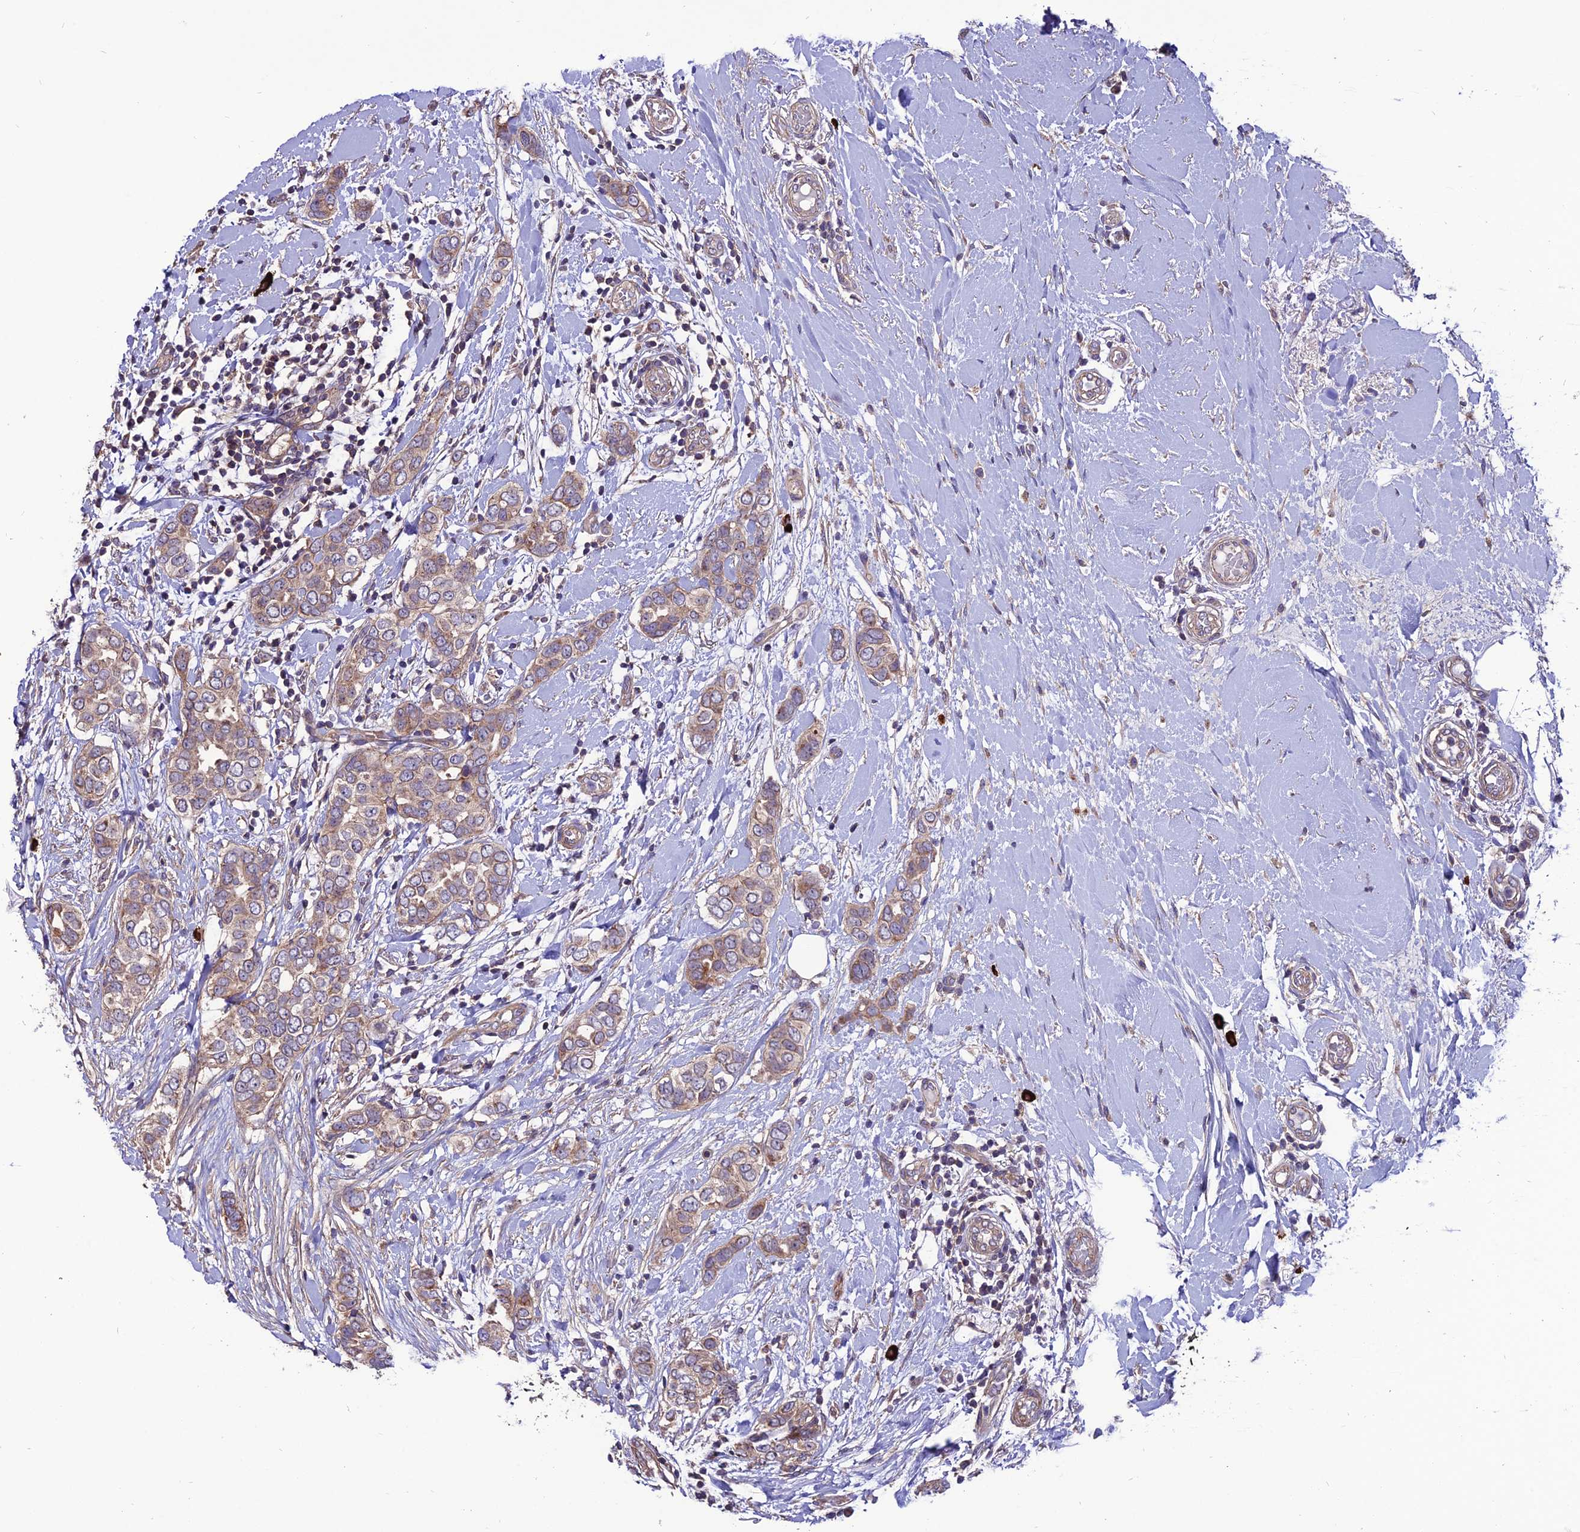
{"staining": {"intensity": "weak", "quantity": ">75%", "location": "cytoplasmic/membranous"}, "tissue": "breast cancer", "cell_type": "Tumor cells", "image_type": "cancer", "snomed": [{"axis": "morphology", "description": "Lobular carcinoma"}, {"axis": "topography", "description": "Breast"}], "caption": "Immunohistochemical staining of human lobular carcinoma (breast) demonstrates low levels of weak cytoplasmic/membranous protein positivity in approximately >75% of tumor cells.", "gene": "PPIL3", "patient": {"sex": "female", "age": 51}}